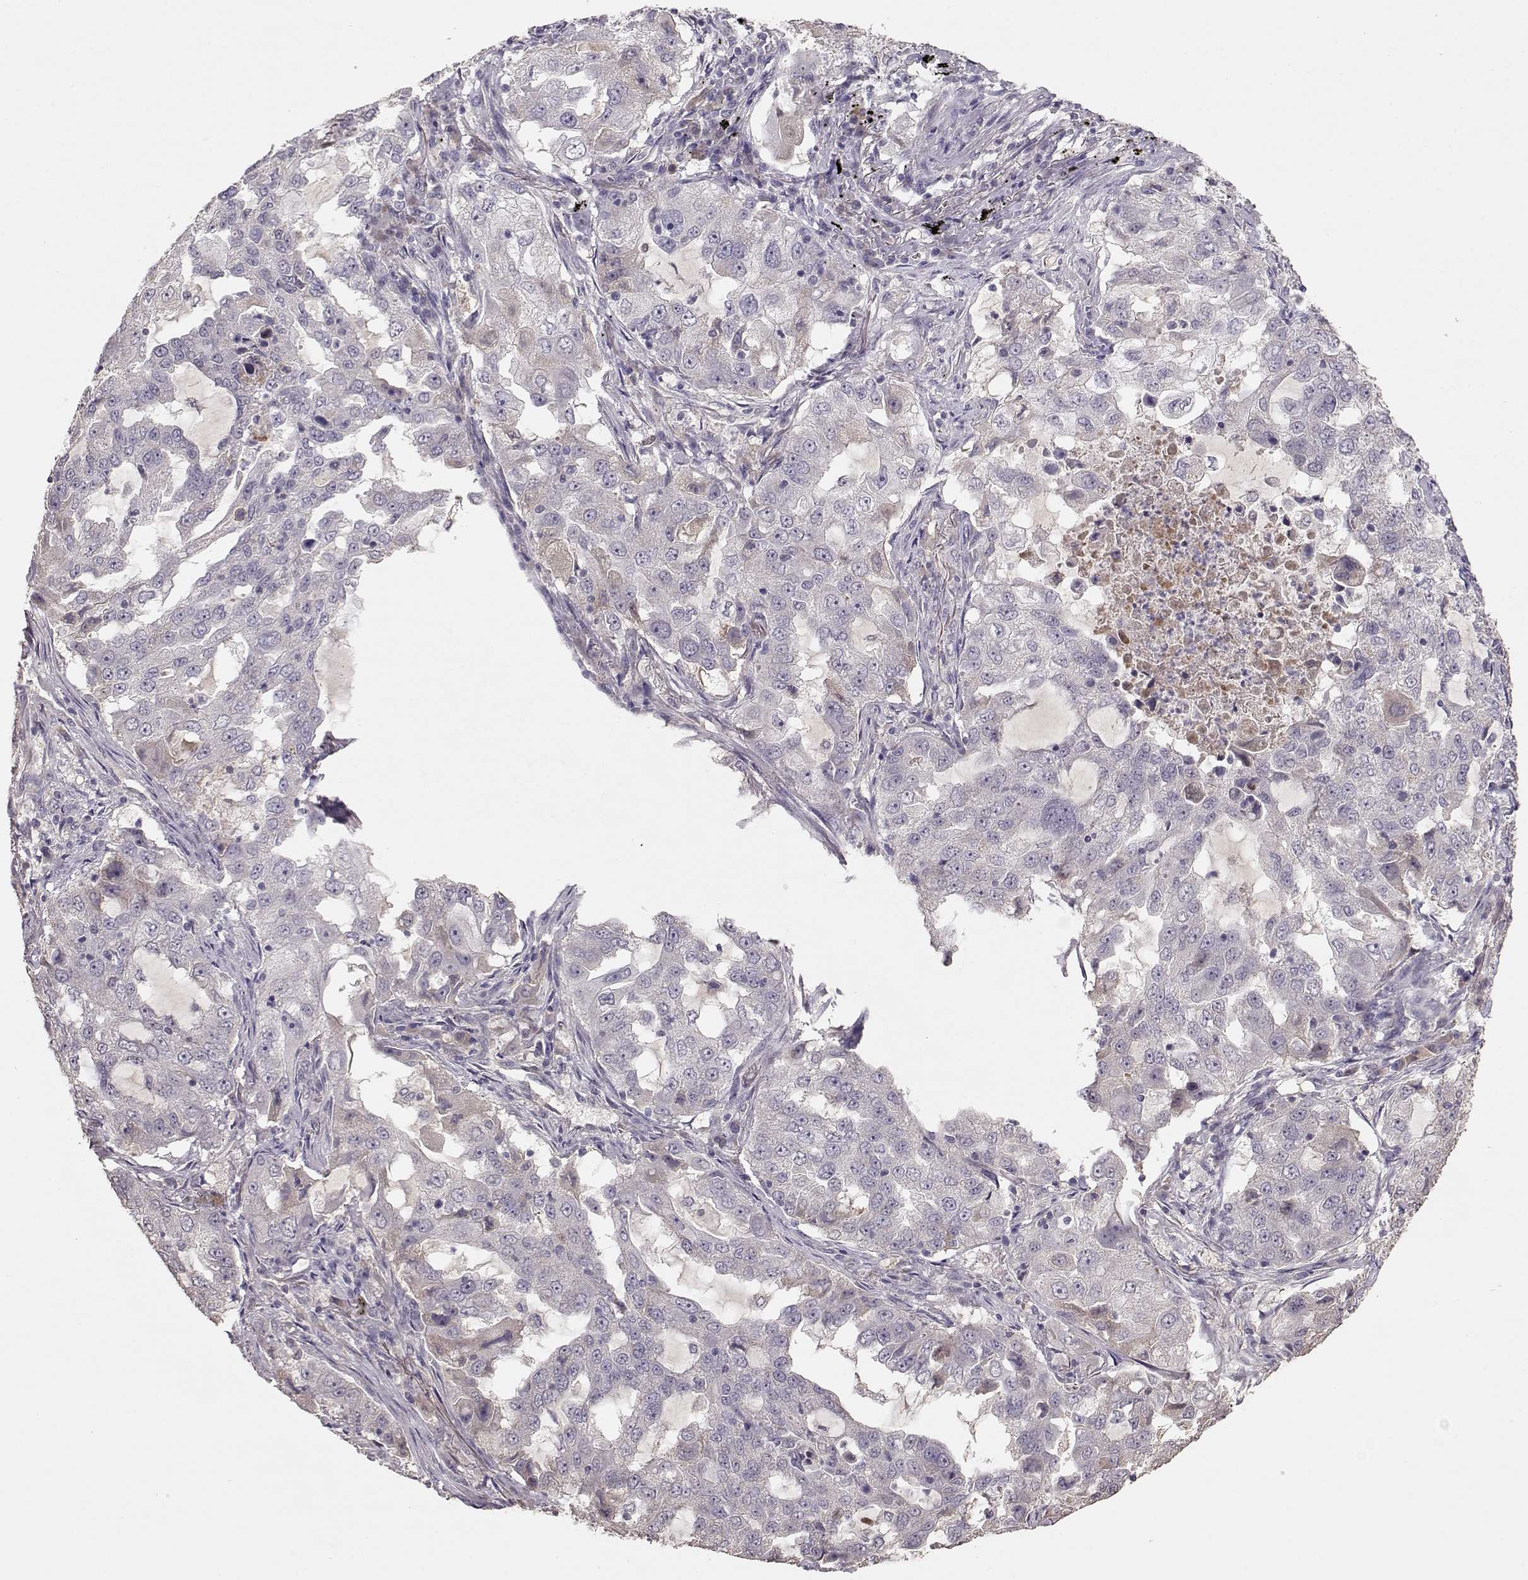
{"staining": {"intensity": "negative", "quantity": "none", "location": "none"}, "tissue": "lung cancer", "cell_type": "Tumor cells", "image_type": "cancer", "snomed": [{"axis": "morphology", "description": "Adenocarcinoma, NOS"}, {"axis": "topography", "description": "Lung"}], "caption": "A high-resolution image shows immunohistochemistry staining of adenocarcinoma (lung), which displays no significant positivity in tumor cells.", "gene": "PMCH", "patient": {"sex": "female", "age": 61}}